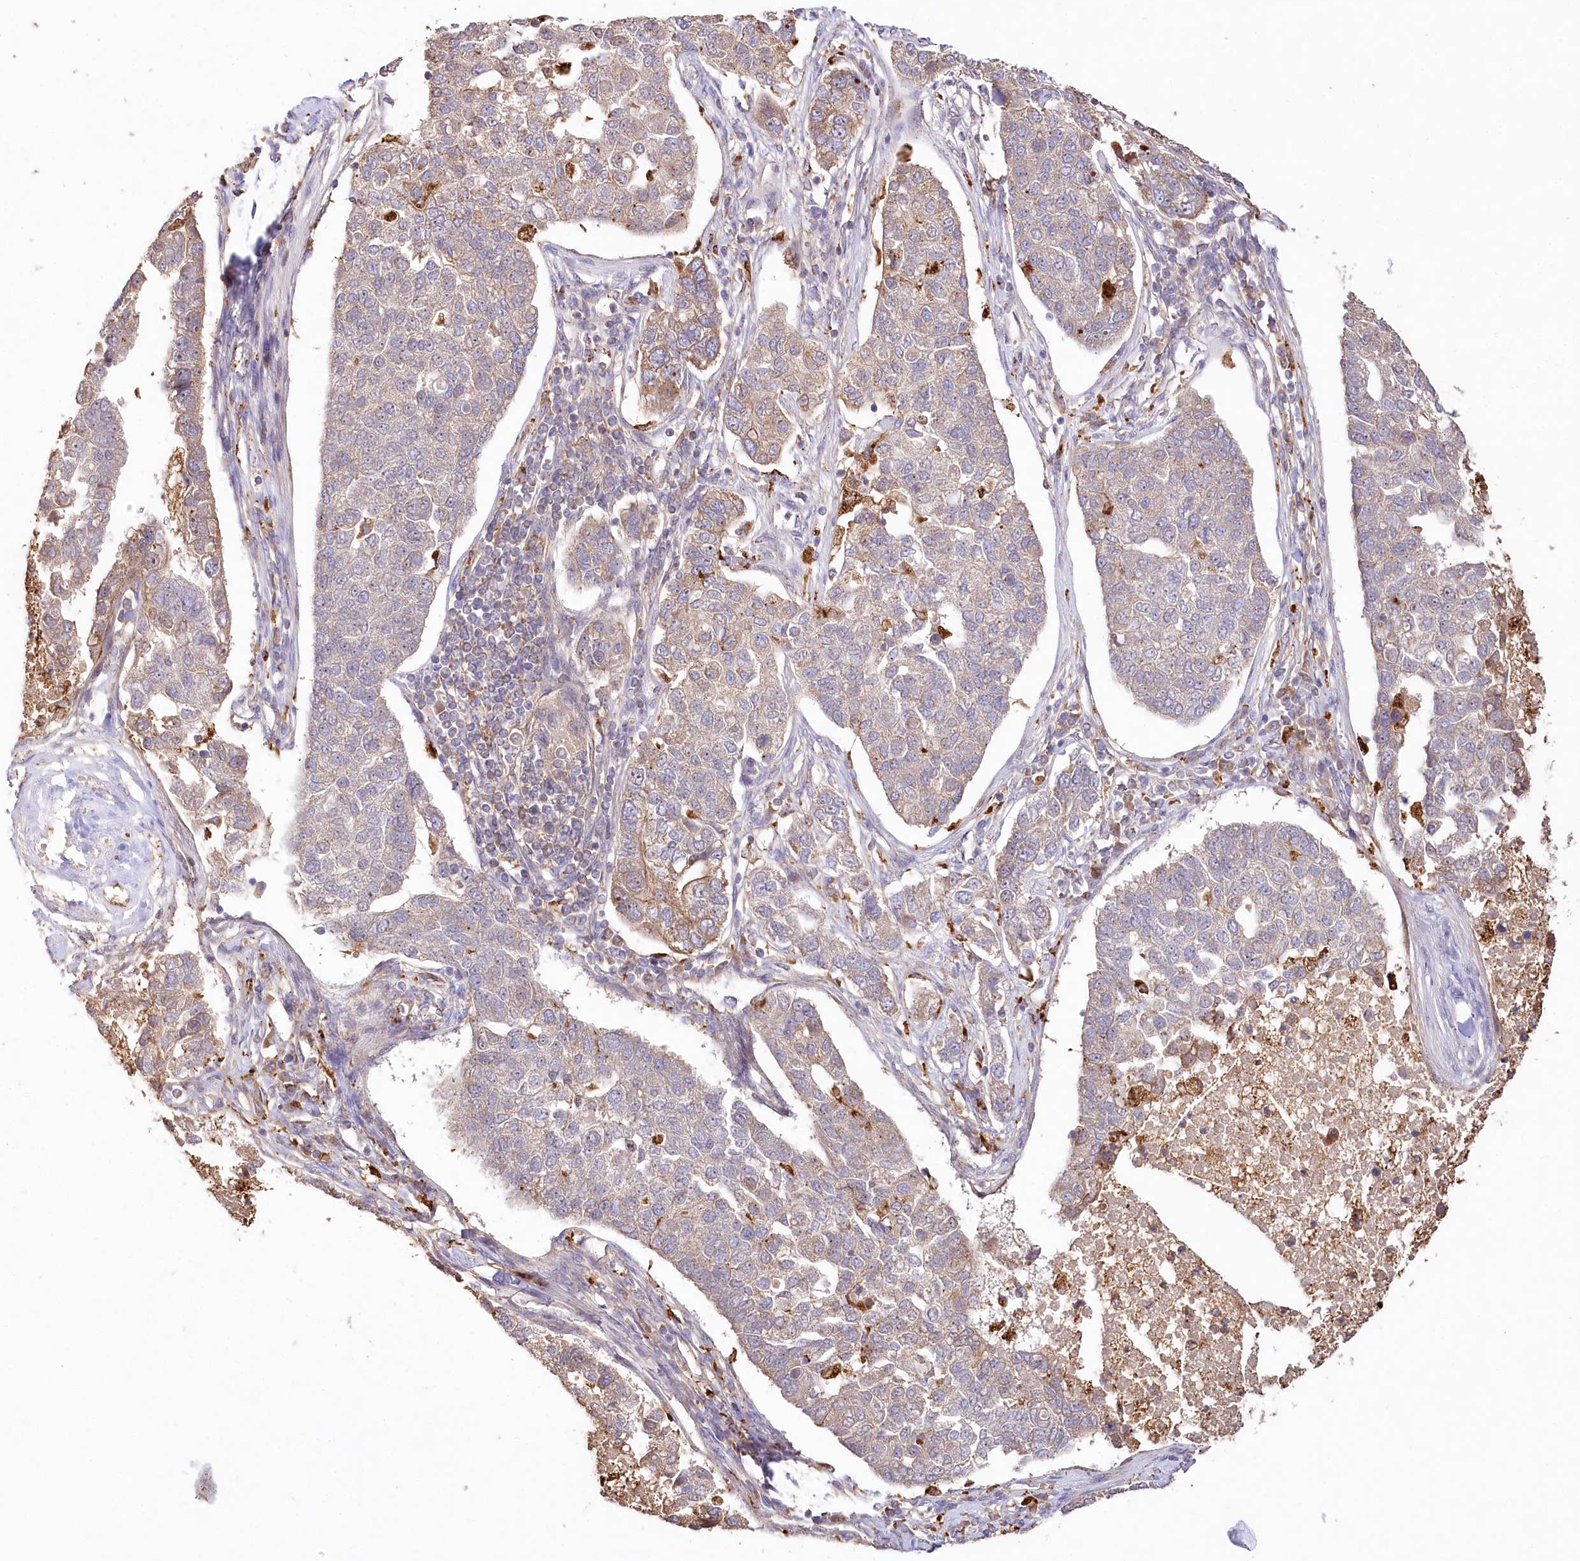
{"staining": {"intensity": "weak", "quantity": "<25%", "location": "cytoplasmic/membranous"}, "tissue": "pancreatic cancer", "cell_type": "Tumor cells", "image_type": "cancer", "snomed": [{"axis": "morphology", "description": "Adenocarcinoma, NOS"}, {"axis": "topography", "description": "Pancreas"}], "caption": "Immunohistochemistry photomicrograph of neoplastic tissue: human pancreatic cancer (adenocarcinoma) stained with DAB (3,3'-diaminobenzidine) displays no significant protein staining in tumor cells. (DAB immunohistochemistry (IHC) visualized using brightfield microscopy, high magnification).", "gene": "DMXL1", "patient": {"sex": "female", "age": 61}}